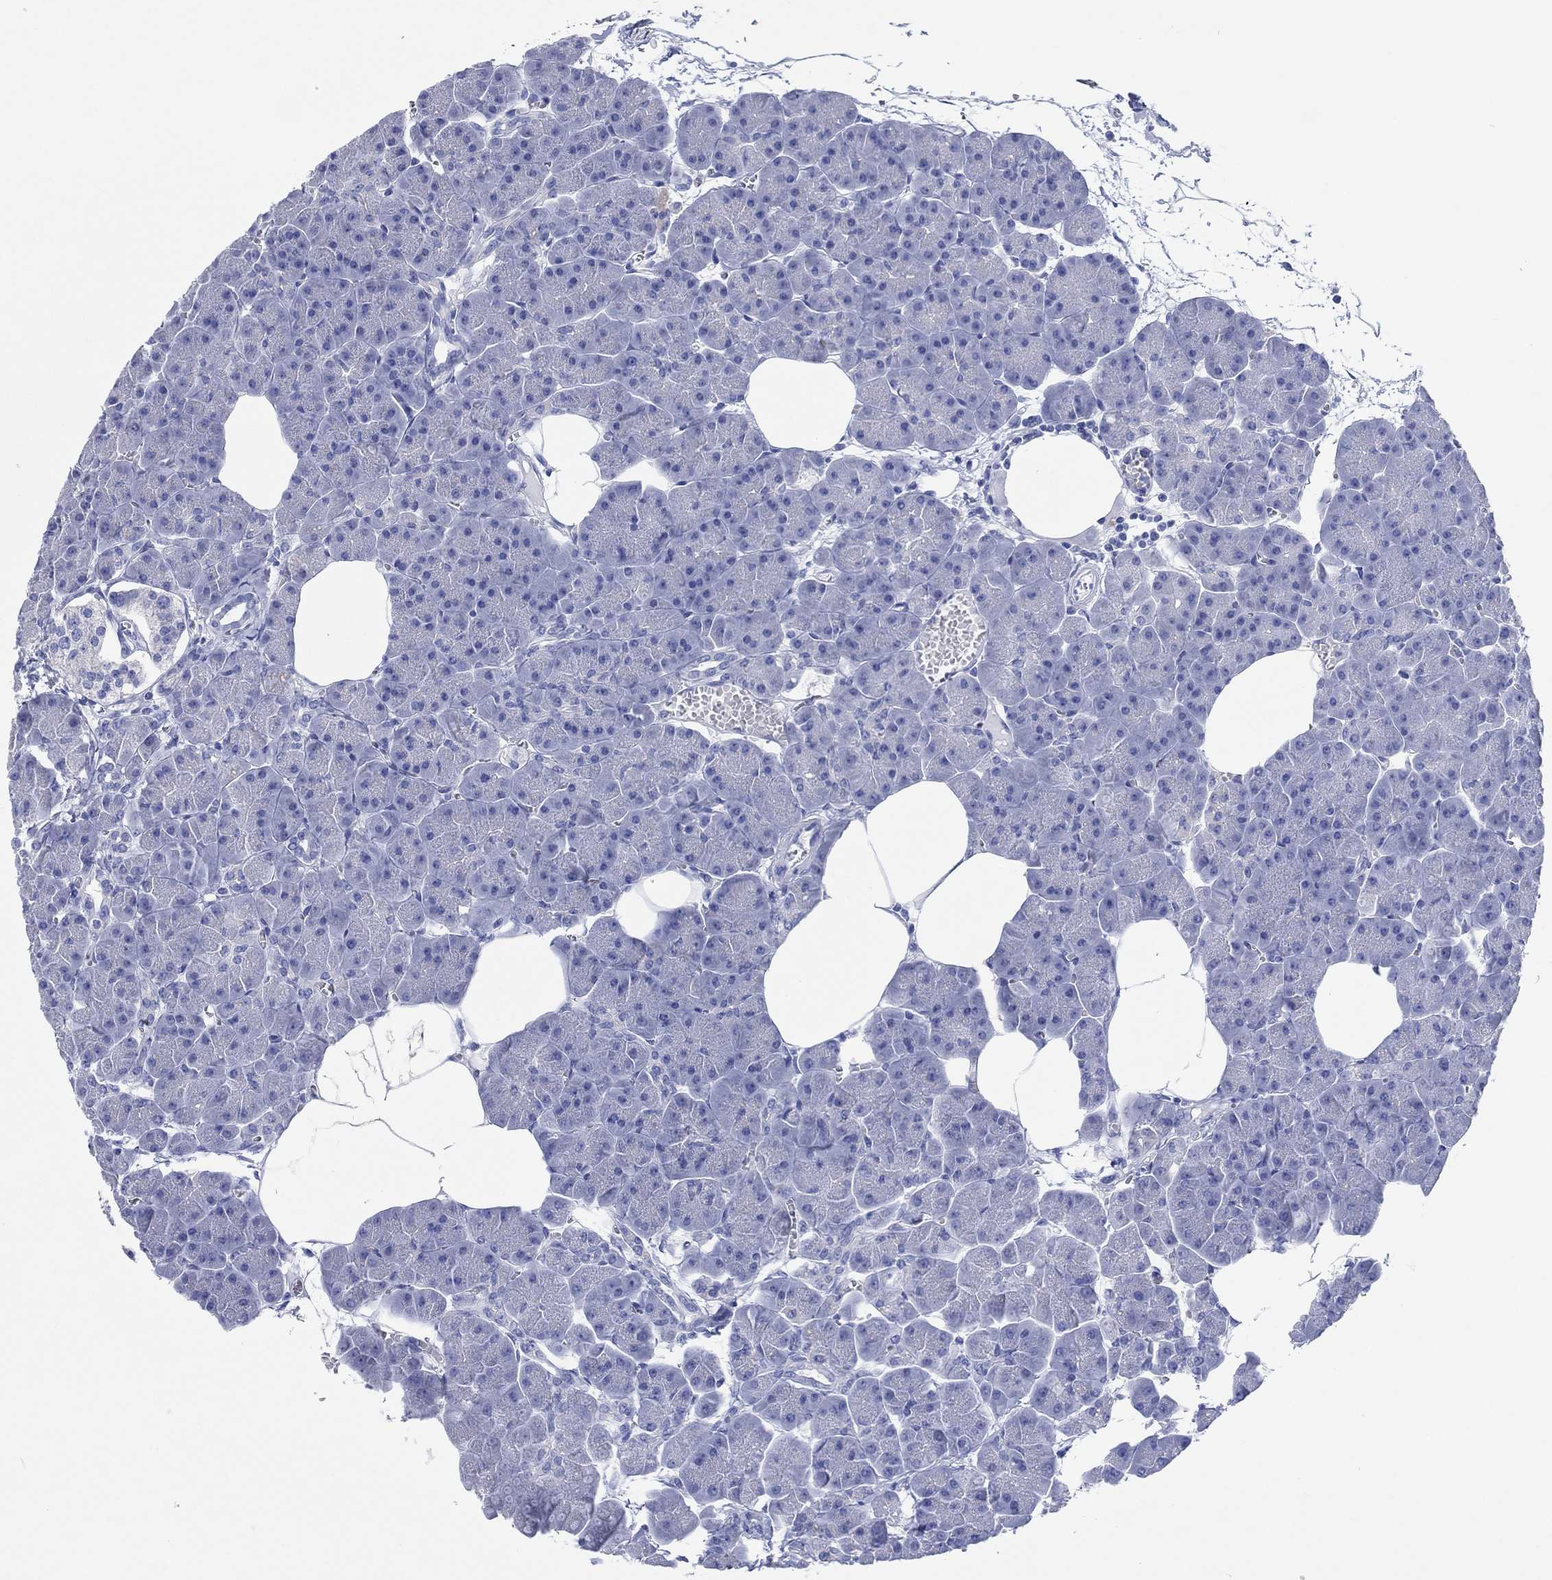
{"staining": {"intensity": "negative", "quantity": "none", "location": "none"}, "tissue": "pancreas", "cell_type": "Exocrine glandular cells", "image_type": "normal", "snomed": [{"axis": "morphology", "description": "Normal tissue, NOS"}, {"axis": "topography", "description": "Adipose tissue"}, {"axis": "topography", "description": "Pancreas"}, {"axis": "topography", "description": "Peripheral nerve tissue"}], "caption": "This image is of normal pancreas stained with immunohistochemistry to label a protein in brown with the nuclei are counter-stained blue. There is no staining in exocrine glandular cells. The staining is performed using DAB brown chromogen with nuclei counter-stained in using hematoxylin.", "gene": "HCRT", "patient": {"sex": "female", "age": 58}}